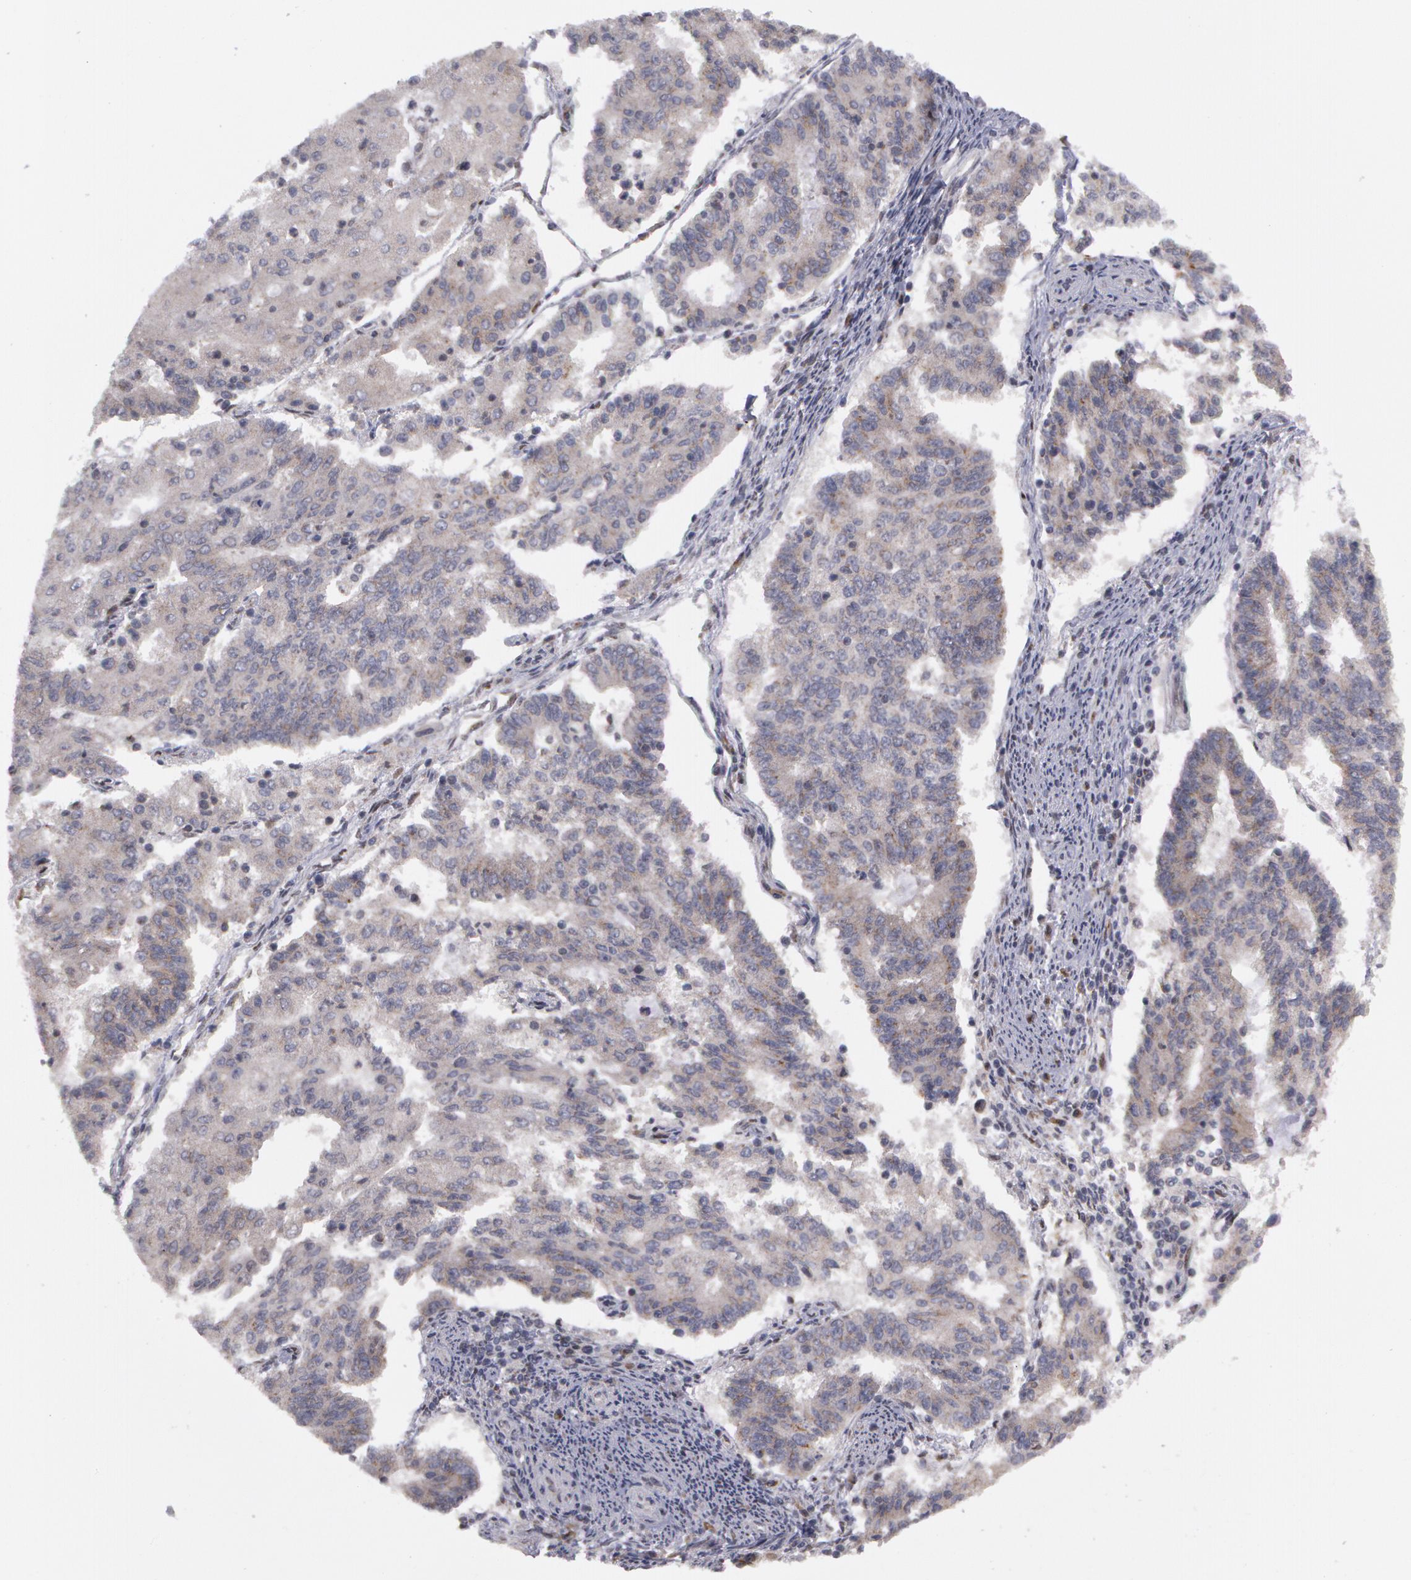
{"staining": {"intensity": "negative", "quantity": "none", "location": "none"}, "tissue": "endometrial cancer", "cell_type": "Tumor cells", "image_type": "cancer", "snomed": [{"axis": "morphology", "description": "Adenocarcinoma, NOS"}, {"axis": "topography", "description": "Endometrium"}], "caption": "Immunohistochemical staining of human endometrial cancer (adenocarcinoma) shows no significant expression in tumor cells.", "gene": "STX5", "patient": {"sex": "female", "age": 56}}